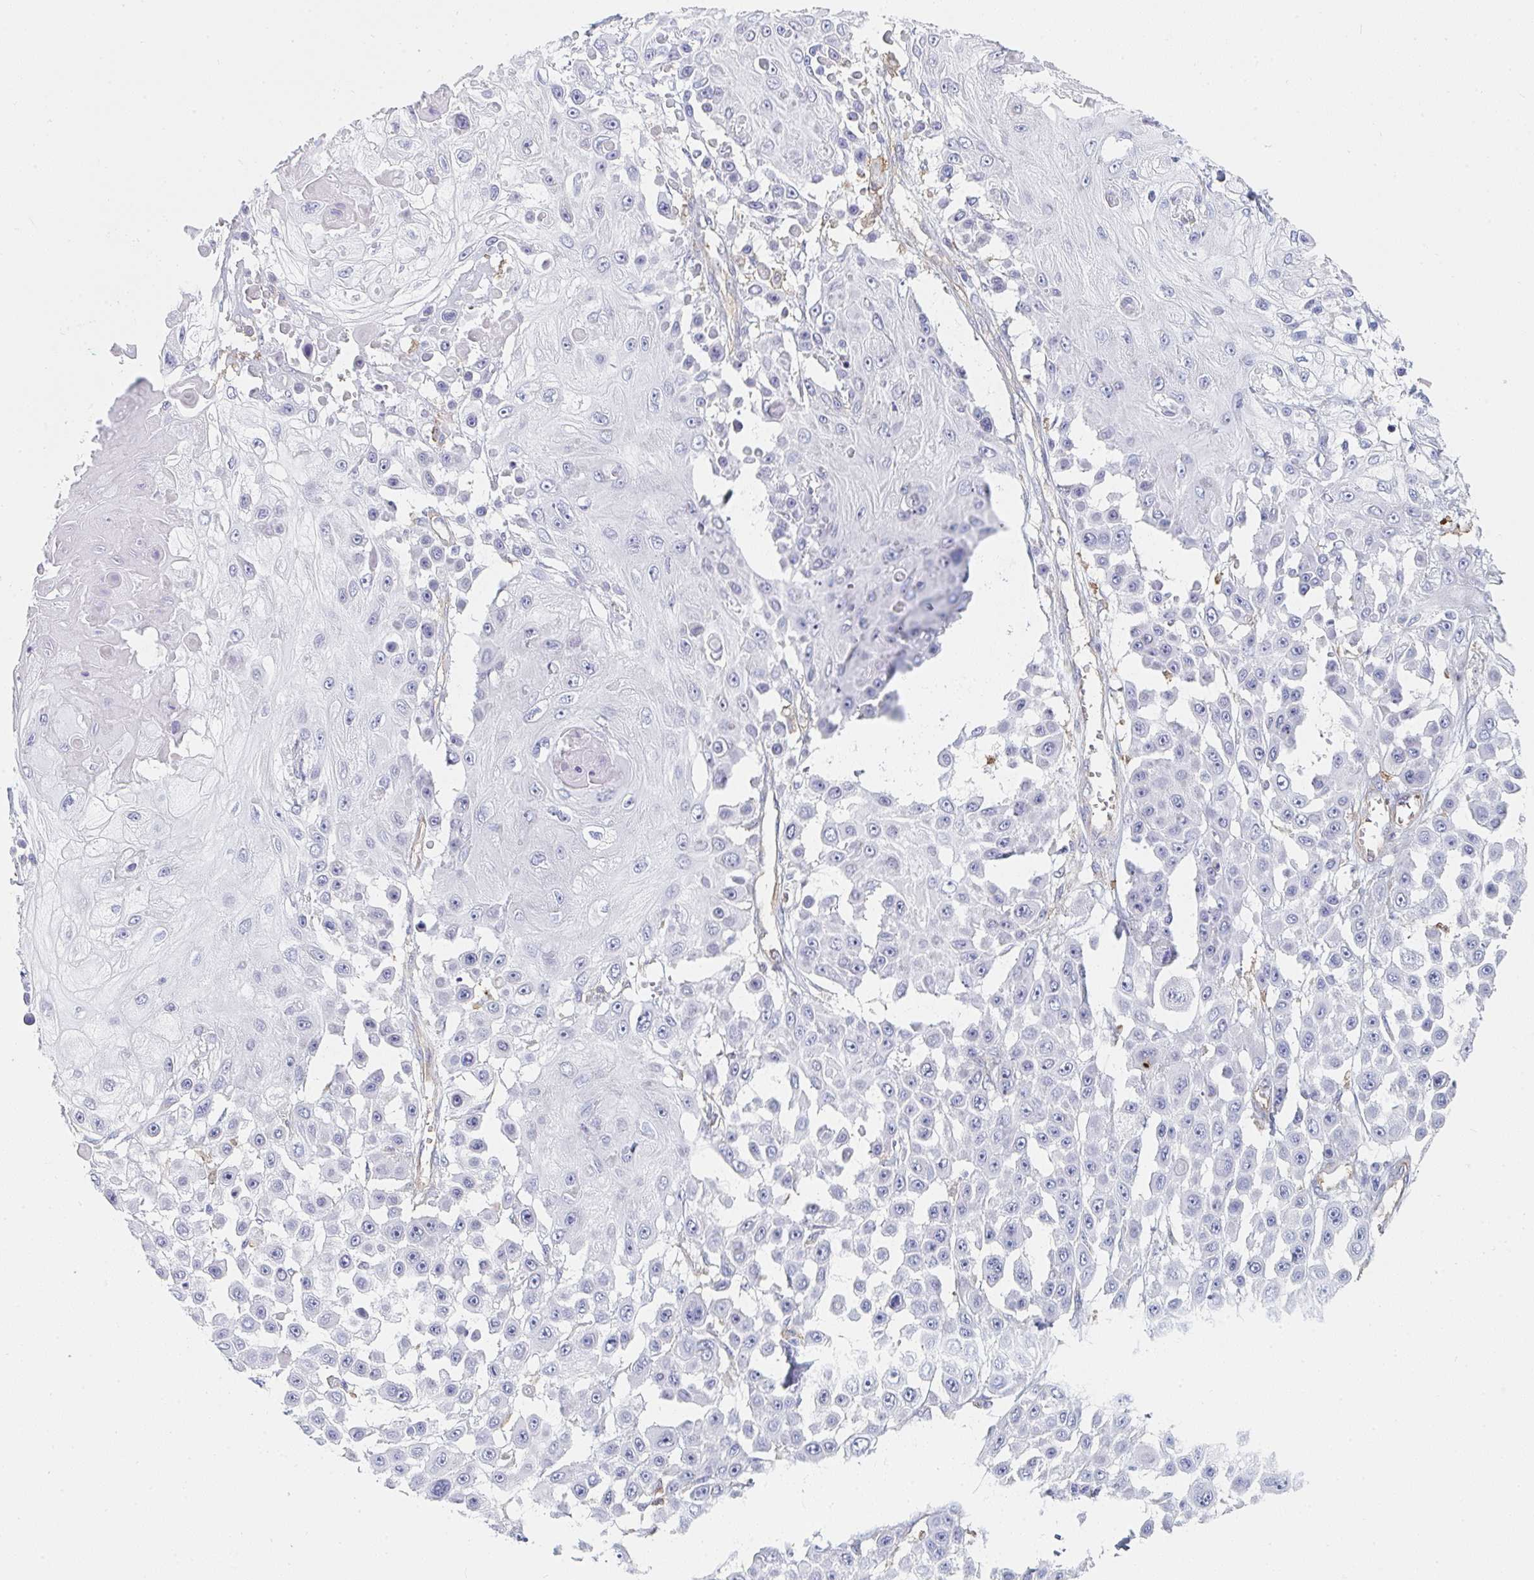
{"staining": {"intensity": "negative", "quantity": "none", "location": "none"}, "tissue": "skin cancer", "cell_type": "Tumor cells", "image_type": "cancer", "snomed": [{"axis": "morphology", "description": "Squamous cell carcinoma, NOS"}, {"axis": "topography", "description": "Skin"}], "caption": "DAB immunohistochemical staining of human skin cancer (squamous cell carcinoma) shows no significant staining in tumor cells. (DAB immunohistochemistry (IHC) with hematoxylin counter stain).", "gene": "DAB2", "patient": {"sex": "male", "age": 67}}